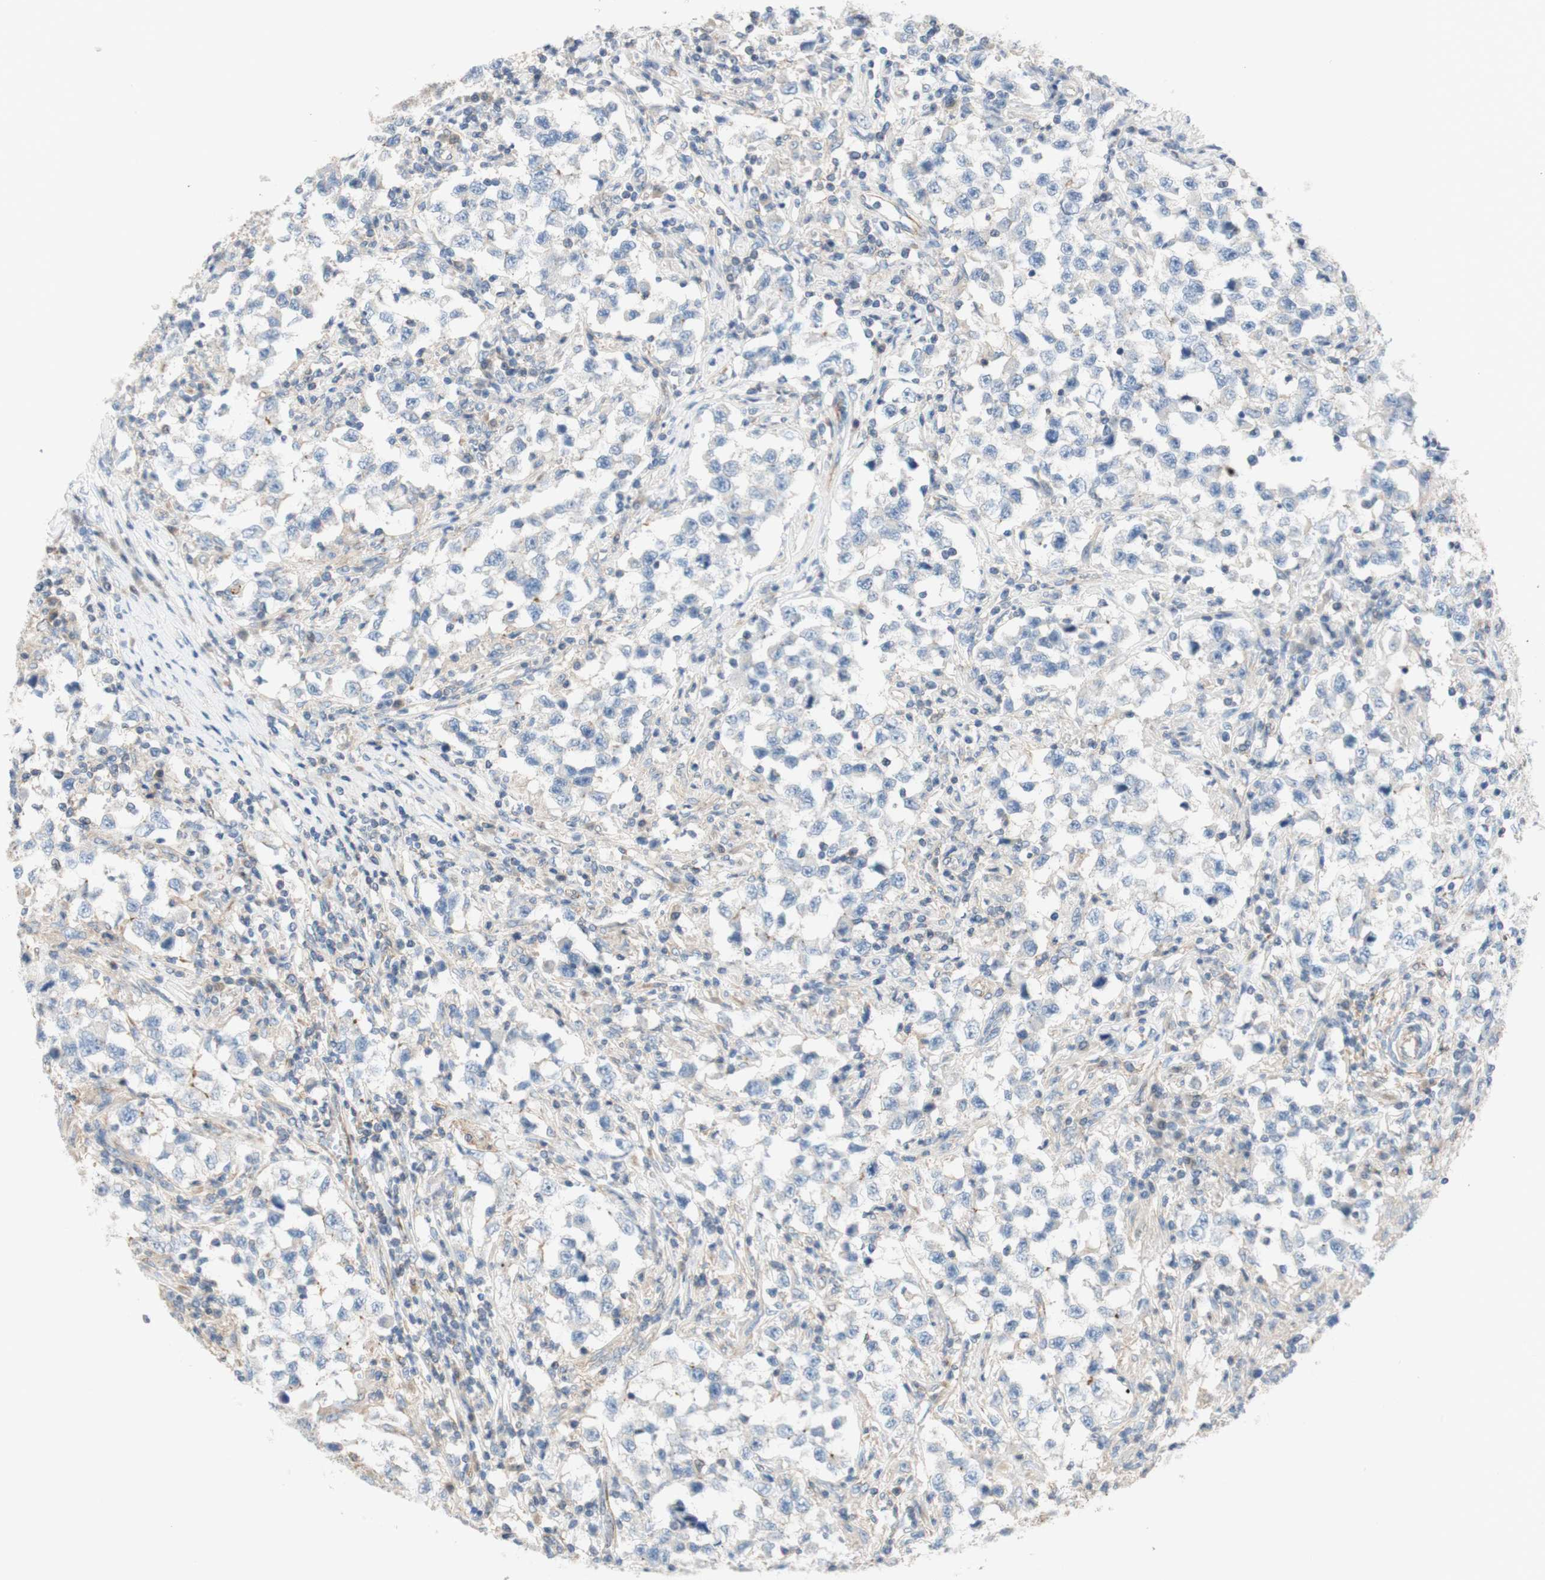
{"staining": {"intensity": "weak", "quantity": "25%-75%", "location": "cytoplasmic/membranous"}, "tissue": "testis cancer", "cell_type": "Tumor cells", "image_type": "cancer", "snomed": [{"axis": "morphology", "description": "Carcinoma, Embryonal, NOS"}, {"axis": "topography", "description": "Testis"}], "caption": "Immunohistochemistry (IHC) micrograph of neoplastic tissue: human embryonal carcinoma (testis) stained using immunohistochemistry displays low levels of weak protein expression localized specifically in the cytoplasmic/membranous of tumor cells, appearing as a cytoplasmic/membranous brown color.", "gene": "POU2AF1", "patient": {"sex": "male", "age": 21}}